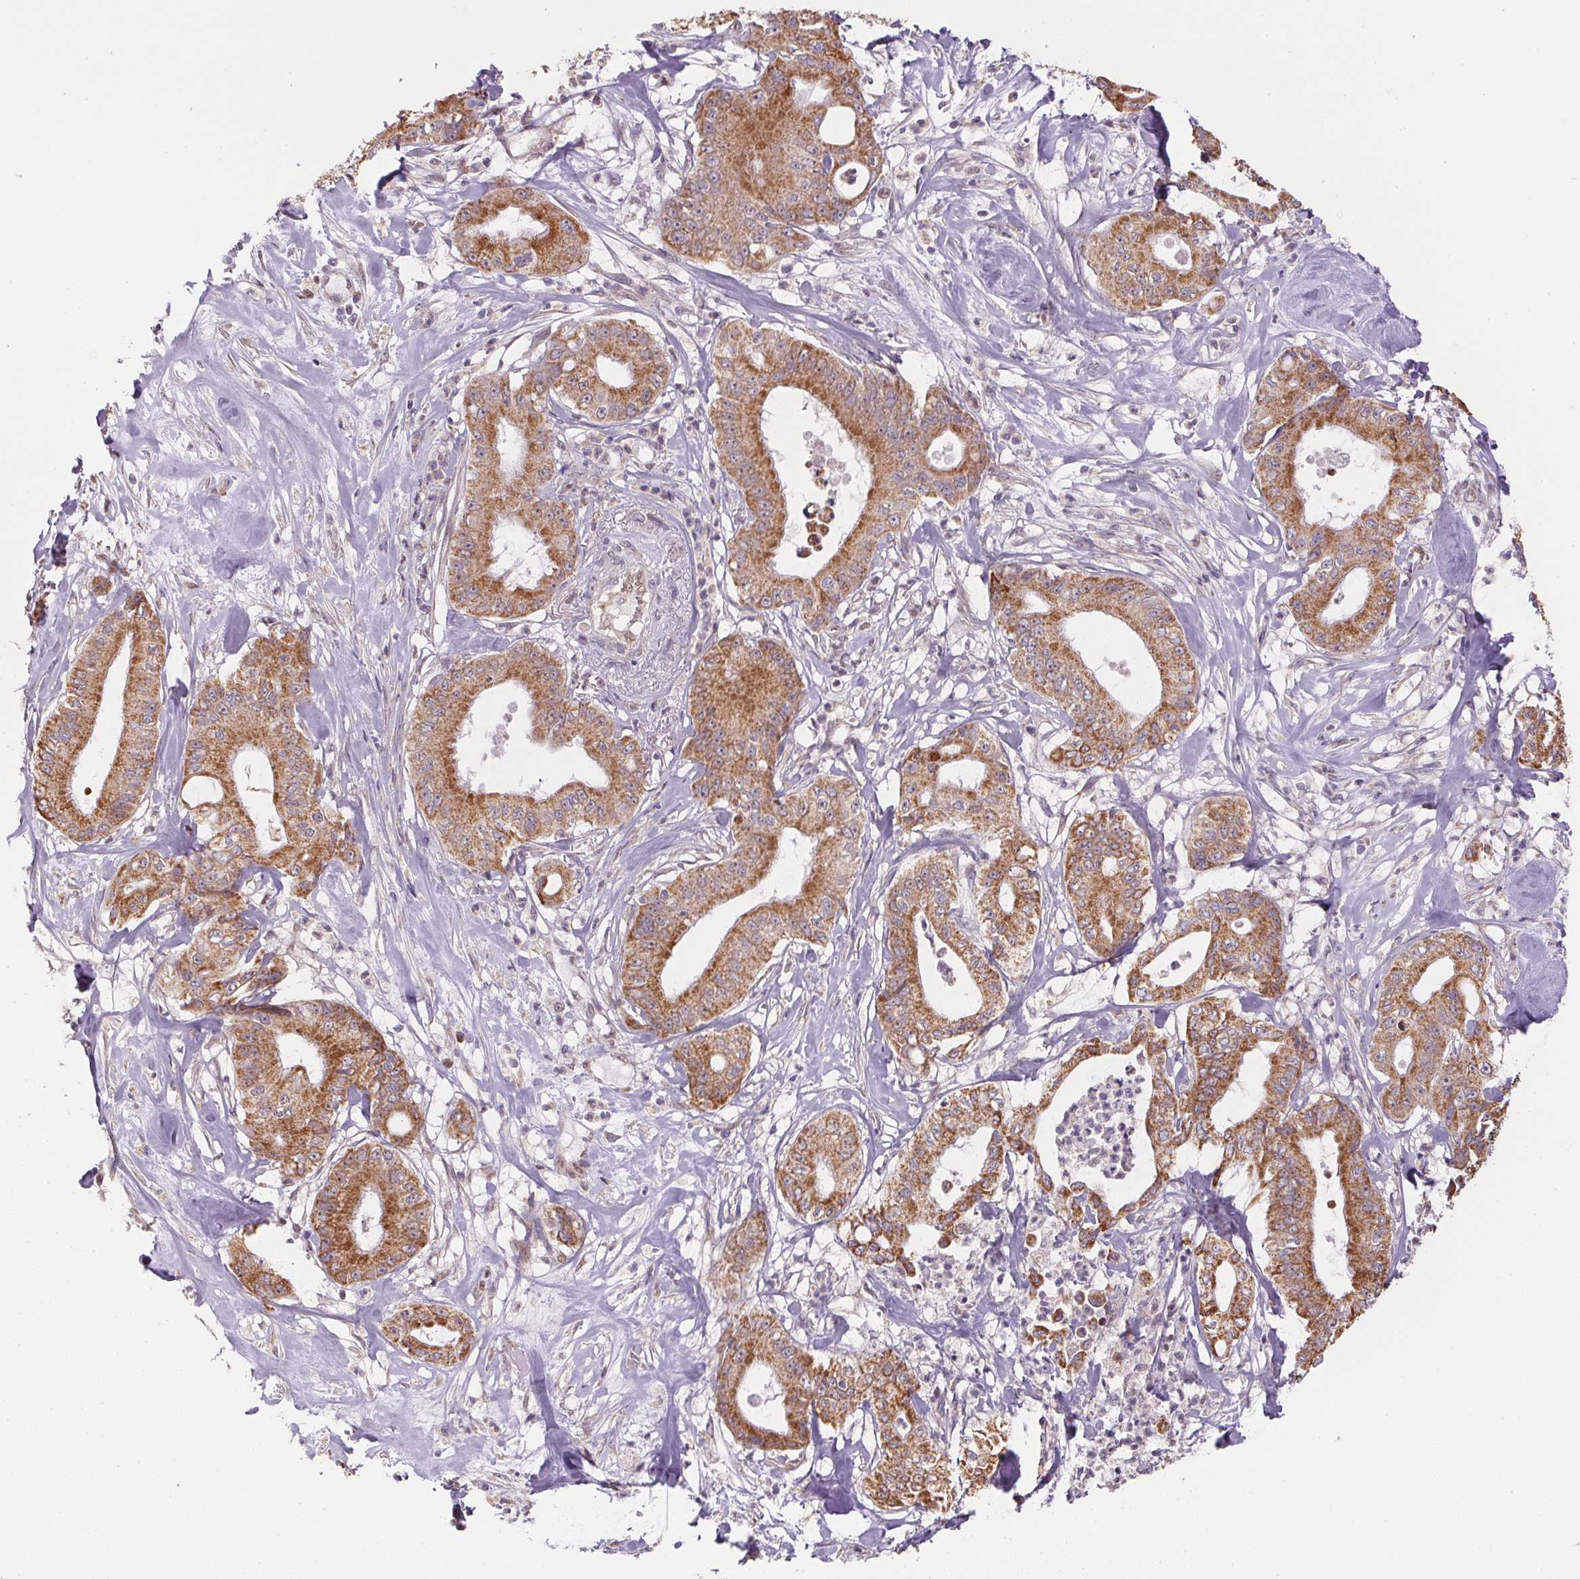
{"staining": {"intensity": "moderate", "quantity": ">75%", "location": "cytoplasmic/membranous"}, "tissue": "pancreatic cancer", "cell_type": "Tumor cells", "image_type": "cancer", "snomed": [{"axis": "morphology", "description": "Adenocarcinoma, NOS"}, {"axis": "topography", "description": "Pancreas"}], "caption": "Immunohistochemical staining of human pancreatic cancer (adenocarcinoma) shows medium levels of moderate cytoplasmic/membranous staining in about >75% of tumor cells. The protein of interest is stained brown, and the nuclei are stained in blue (DAB (3,3'-diaminobenzidine) IHC with brightfield microscopy, high magnification).", "gene": "SC5D", "patient": {"sex": "male", "age": 71}}